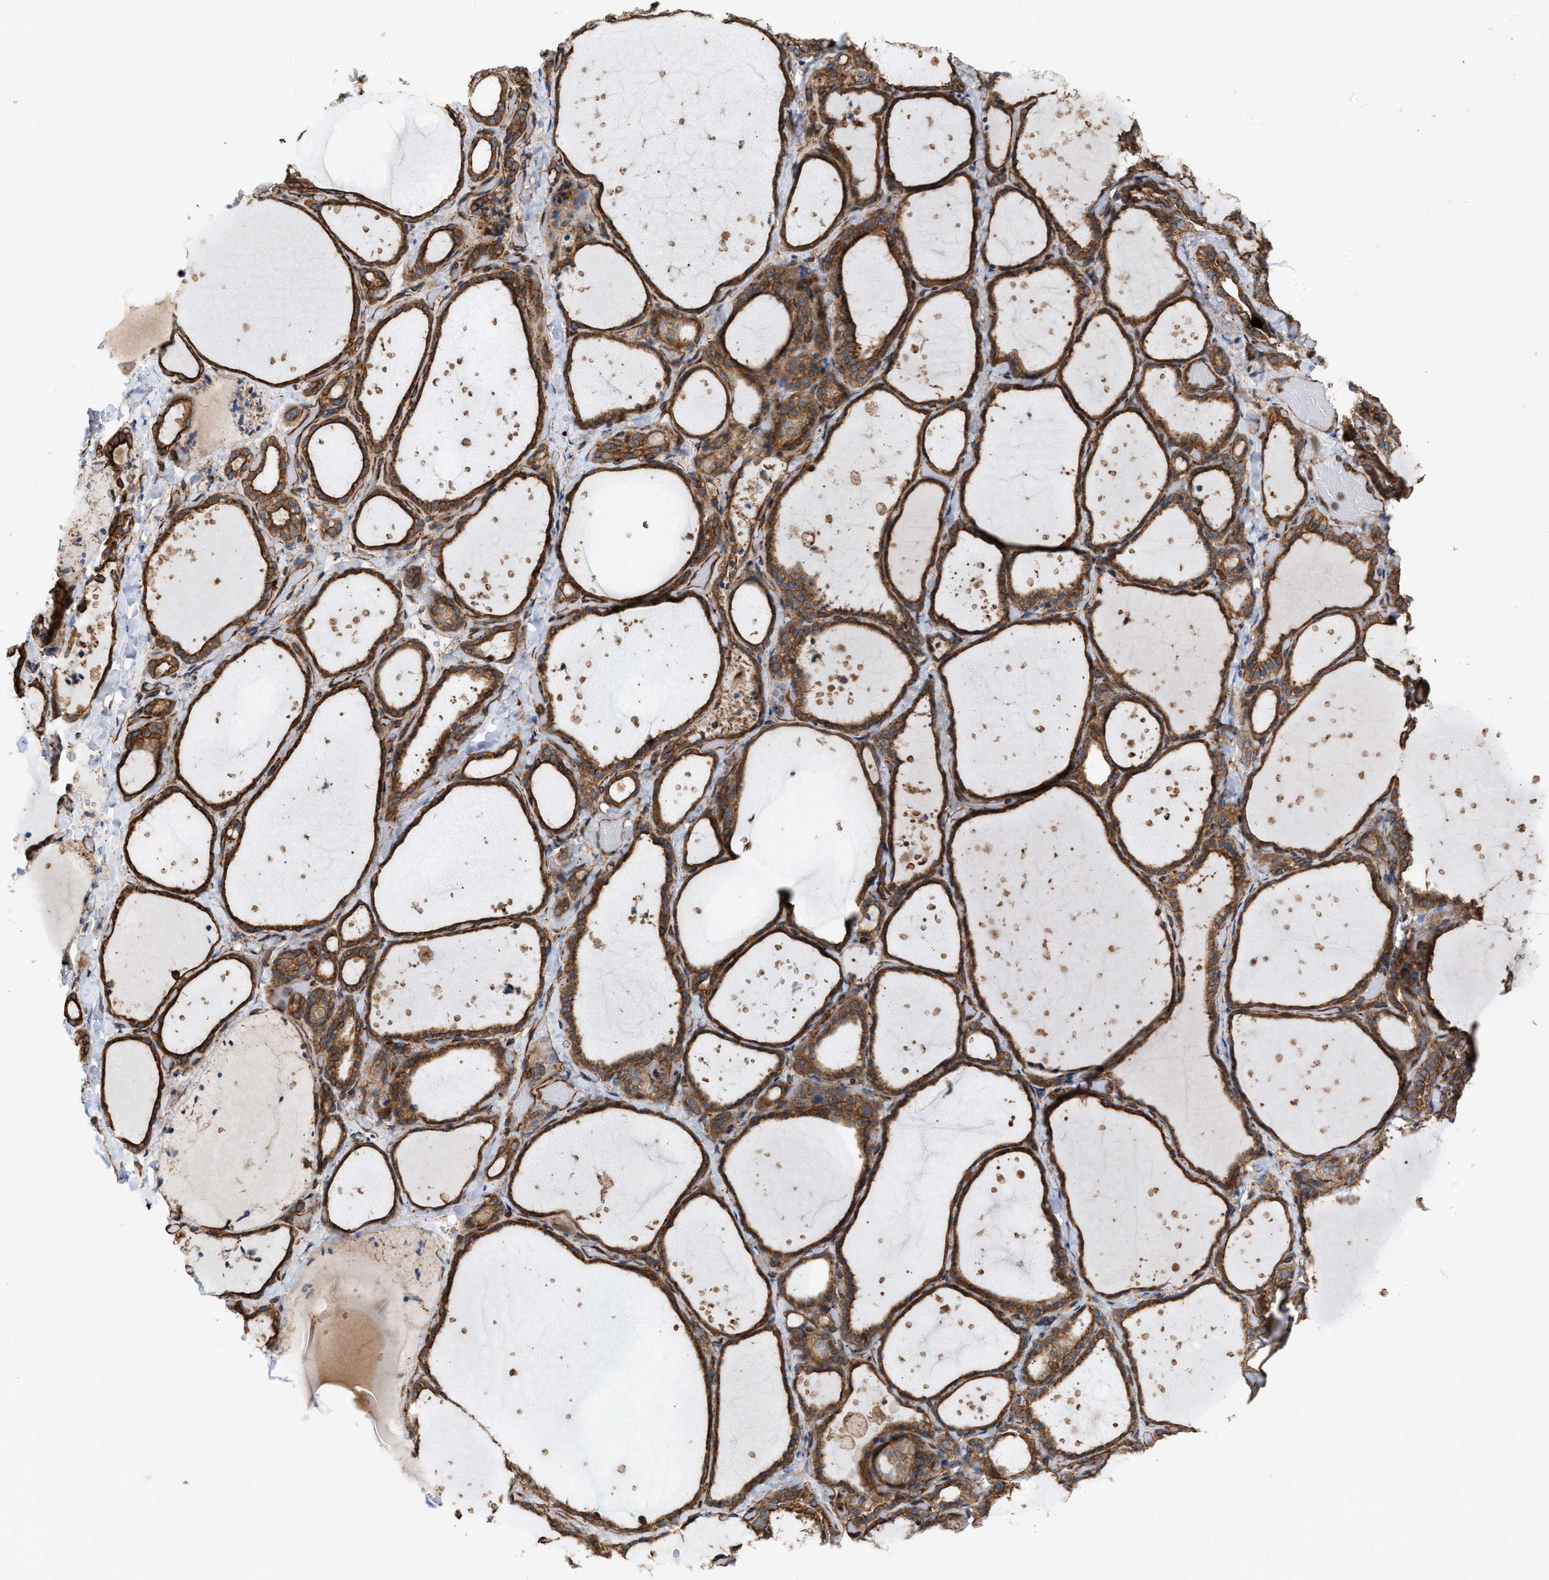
{"staining": {"intensity": "moderate", "quantity": ">75%", "location": "cytoplasmic/membranous"}, "tissue": "thyroid gland", "cell_type": "Glandular cells", "image_type": "normal", "snomed": [{"axis": "morphology", "description": "Normal tissue, NOS"}, {"axis": "topography", "description": "Thyroid gland"}], "caption": "Normal thyroid gland reveals moderate cytoplasmic/membranous expression in approximately >75% of glandular cells, visualized by immunohistochemistry. (IHC, brightfield microscopy, high magnification).", "gene": "EPS15L1", "patient": {"sex": "female", "age": 44}}